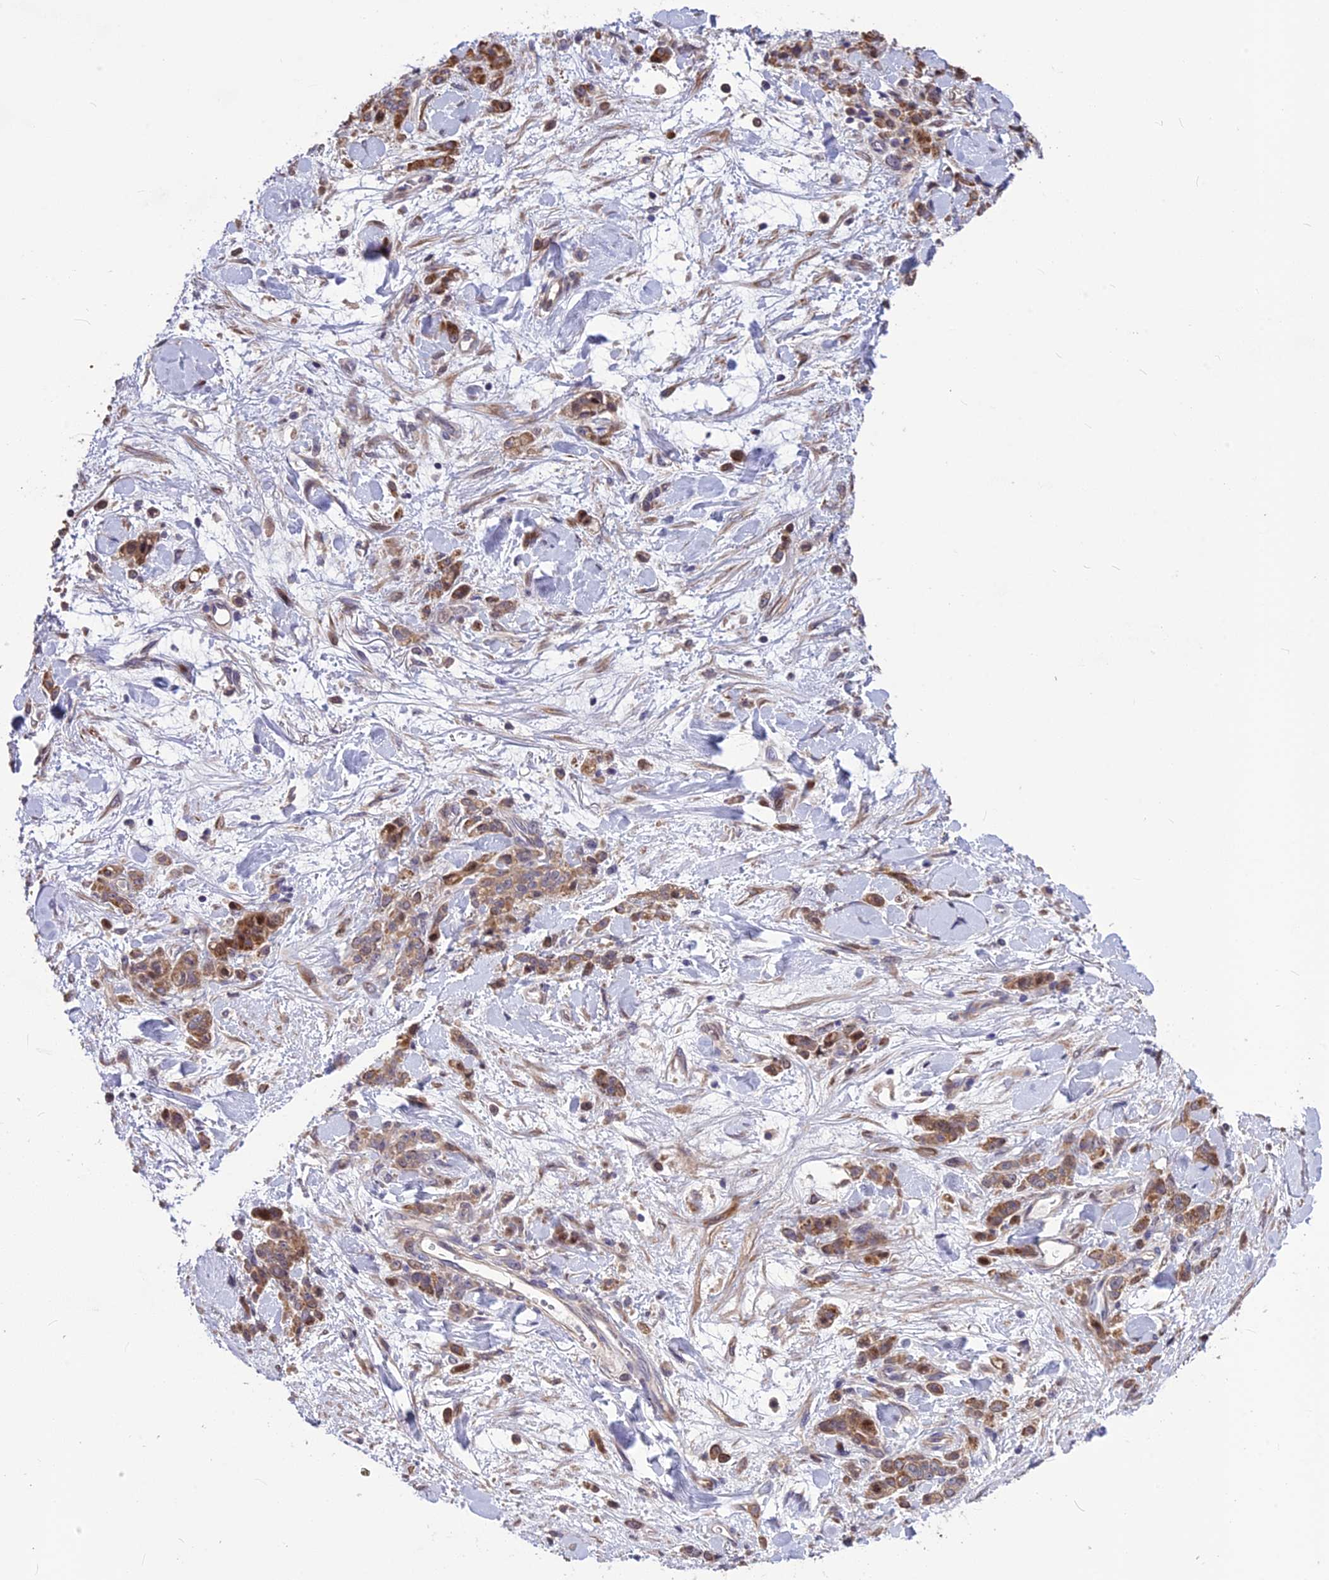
{"staining": {"intensity": "moderate", "quantity": ">75%", "location": "cytoplasmic/membranous"}, "tissue": "stomach cancer", "cell_type": "Tumor cells", "image_type": "cancer", "snomed": [{"axis": "morphology", "description": "Normal tissue, NOS"}, {"axis": "morphology", "description": "Adenocarcinoma, NOS"}, {"axis": "topography", "description": "Stomach"}], "caption": "Stomach cancer (adenocarcinoma) stained with a brown dye displays moderate cytoplasmic/membranous positive staining in about >75% of tumor cells.", "gene": "SPG21", "patient": {"sex": "male", "age": 82}}